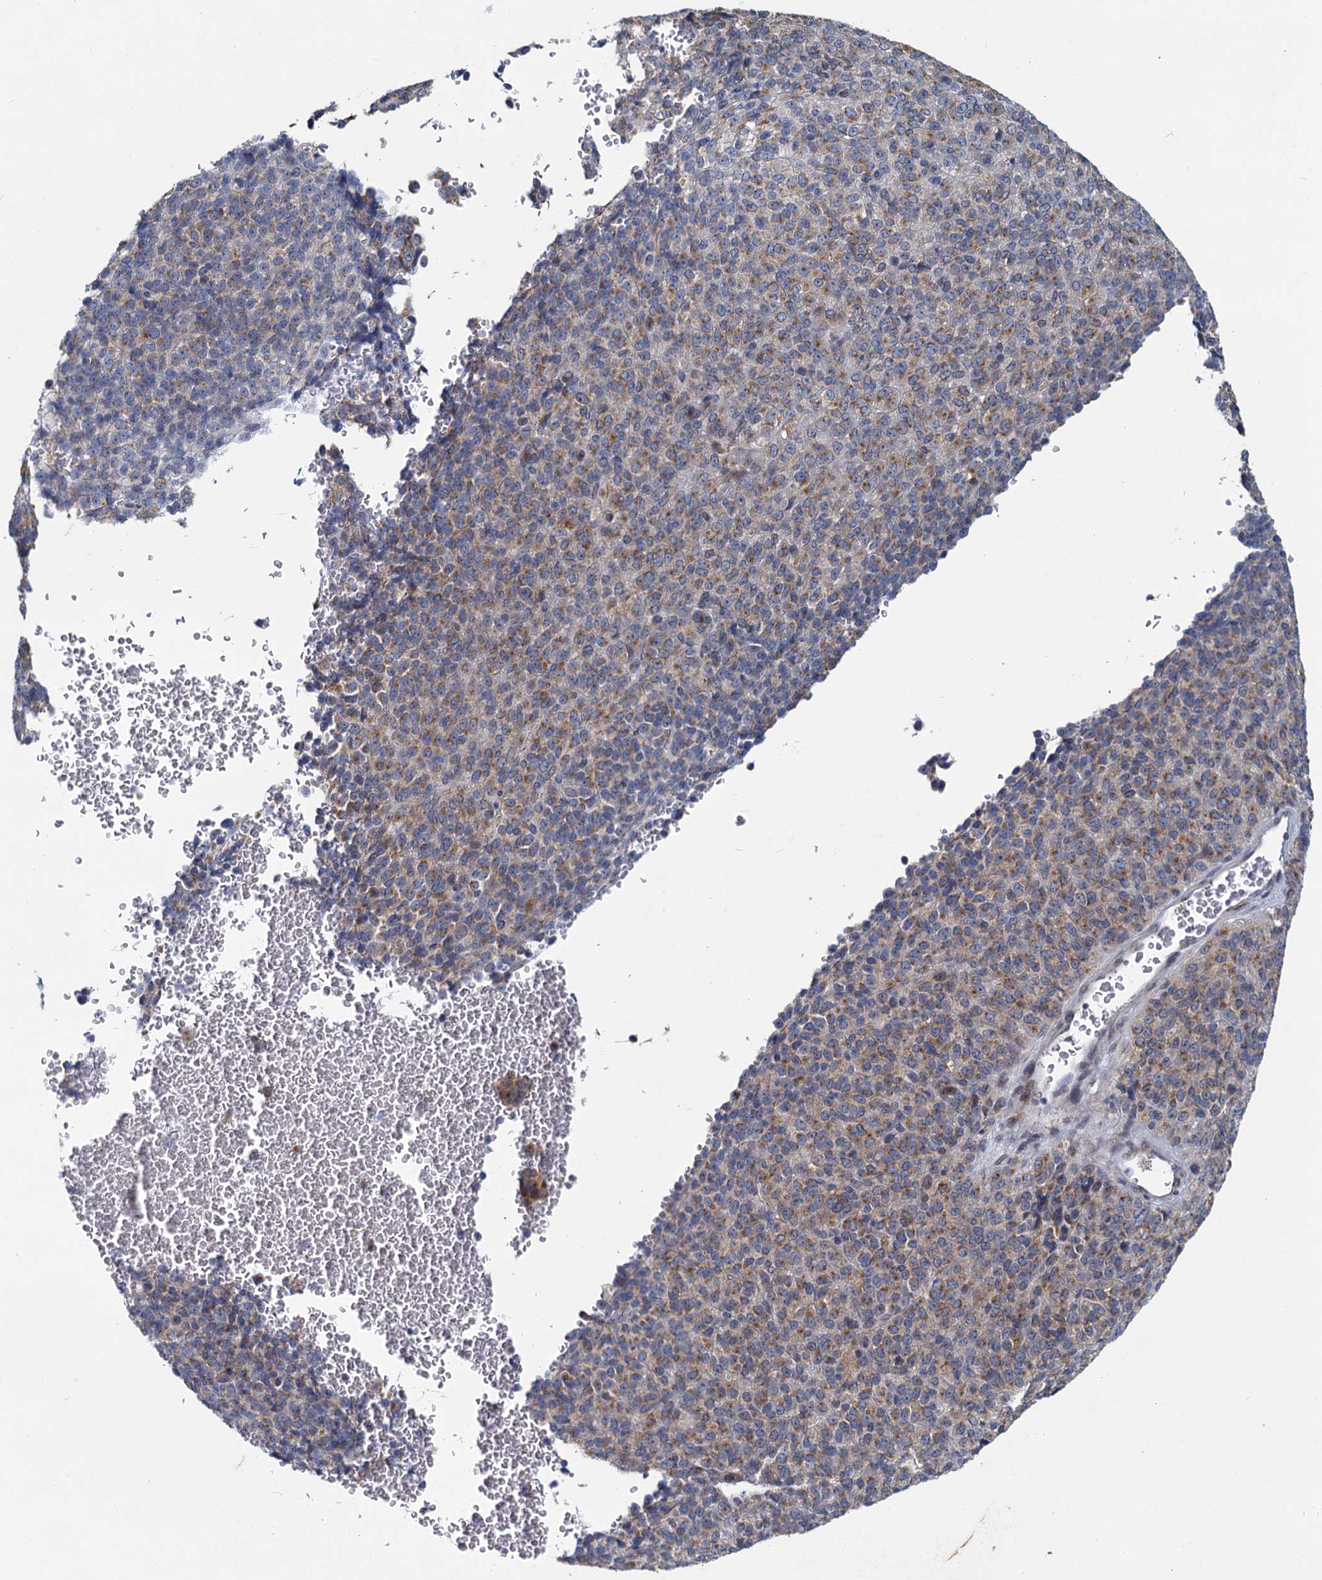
{"staining": {"intensity": "moderate", "quantity": "25%-75%", "location": "cytoplasmic/membranous"}, "tissue": "melanoma", "cell_type": "Tumor cells", "image_type": "cancer", "snomed": [{"axis": "morphology", "description": "Malignant melanoma, Metastatic site"}, {"axis": "topography", "description": "Brain"}], "caption": "Melanoma tissue demonstrates moderate cytoplasmic/membranous staining in about 25%-75% of tumor cells, visualized by immunohistochemistry. (IHC, brightfield microscopy, high magnification).", "gene": "ADCY2", "patient": {"sex": "female", "age": 56}}